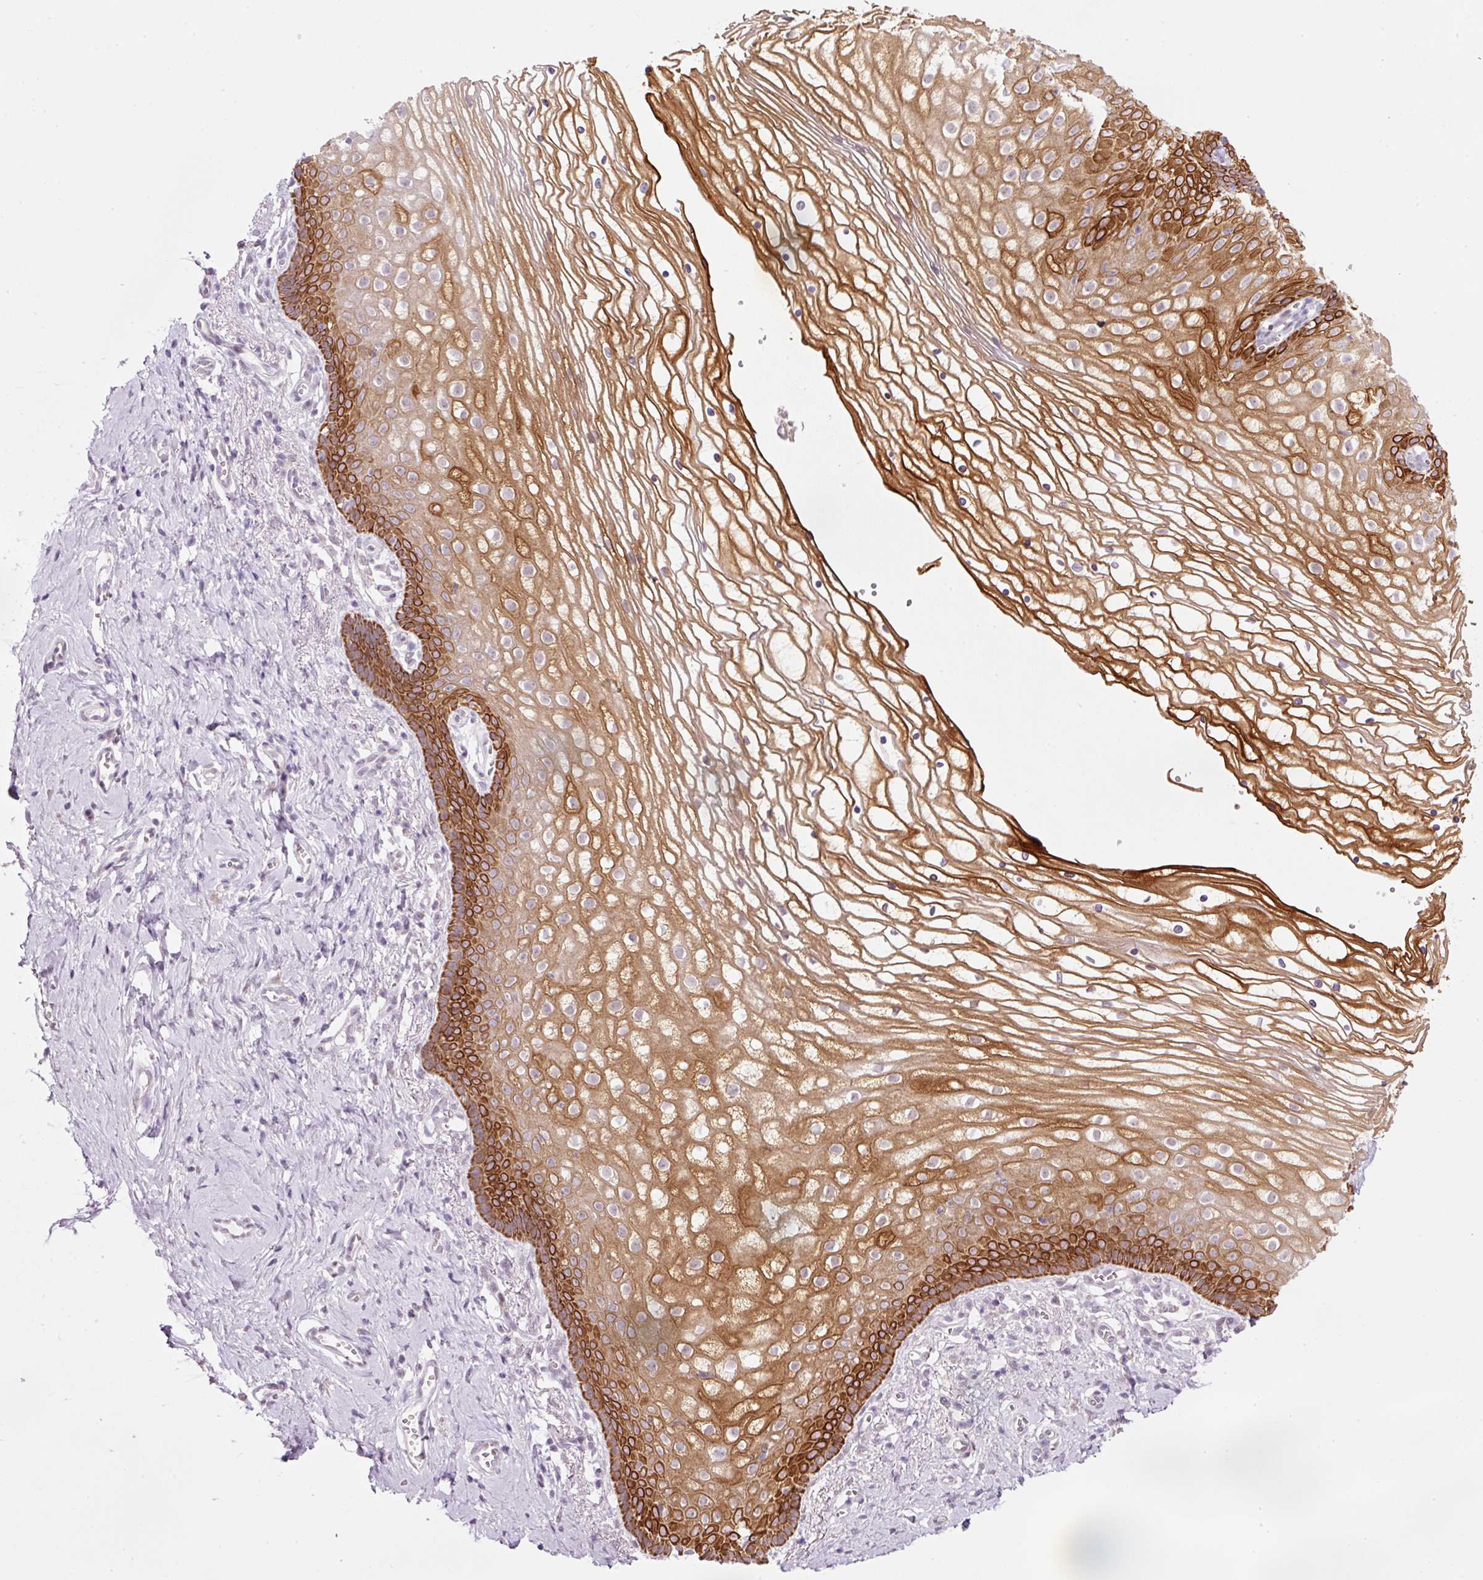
{"staining": {"intensity": "strong", "quantity": ">75%", "location": "cytoplasmic/membranous"}, "tissue": "vagina", "cell_type": "Squamous epithelial cells", "image_type": "normal", "snomed": [{"axis": "morphology", "description": "Normal tissue, NOS"}, {"axis": "topography", "description": "Vagina"}], "caption": "Brown immunohistochemical staining in unremarkable human vagina exhibits strong cytoplasmic/membranous staining in about >75% of squamous epithelial cells. Nuclei are stained in blue.", "gene": "SRC", "patient": {"sex": "female", "age": 56}}